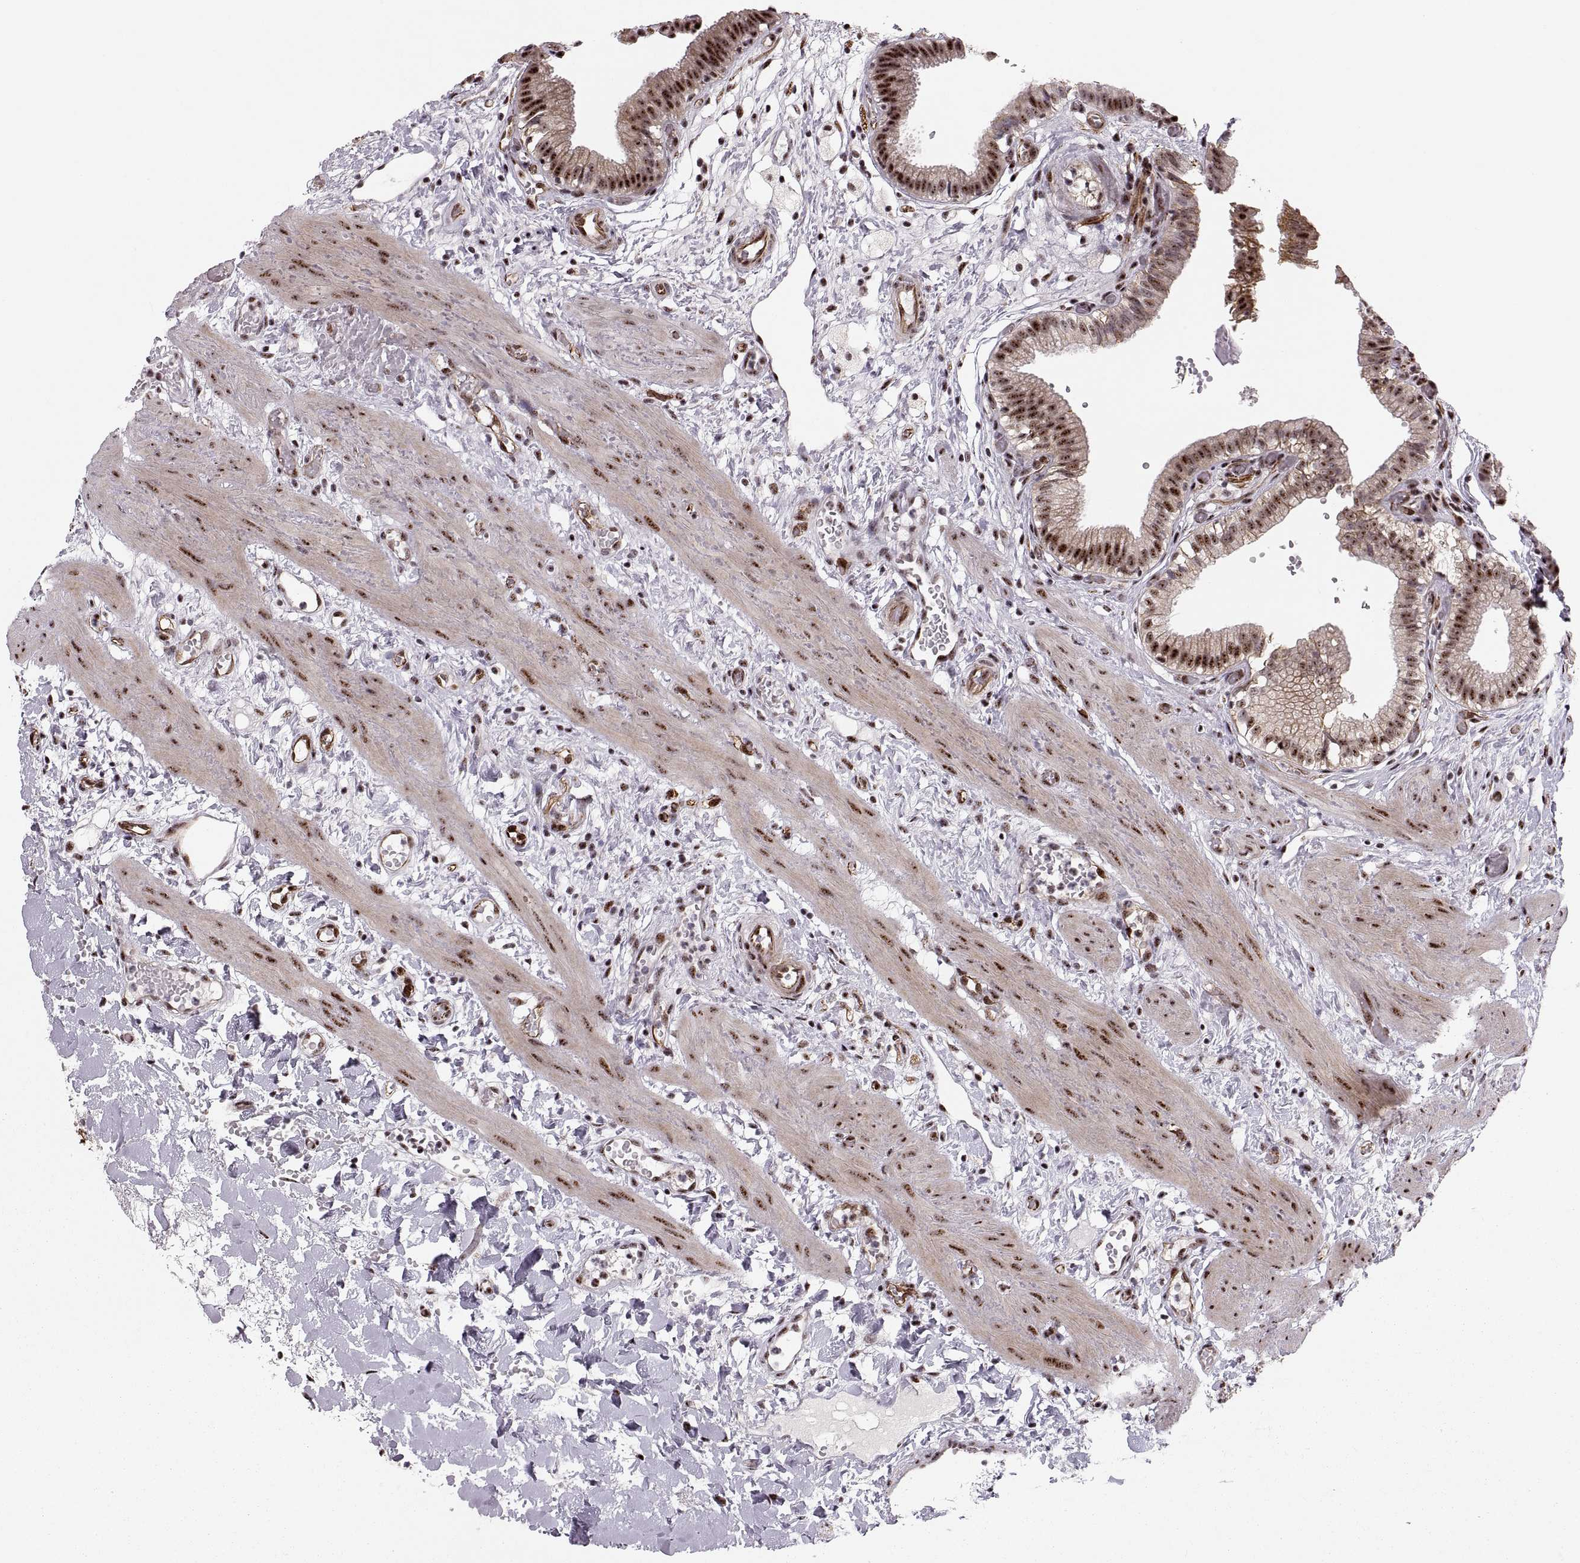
{"staining": {"intensity": "strong", "quantity": ">75%", "location": "nuclear"}, "tissue": "gallbladder", "cell_type": "Glandular cells", "image_type": "normal", "snomed": [{"axis": "morphology", "description": "Normal tissue, NOS"}, {"axis": "topography", "description": "Gallbladder"}], "caption": "IHC histopathology image of benign human gallbladder stained for a protein (brown), which demonstrates high levels of strong nuclear staining in about >75% of glandular cells.", "gene": "ZCCHC17", "patient": {"sex": "female", "age": 24}}